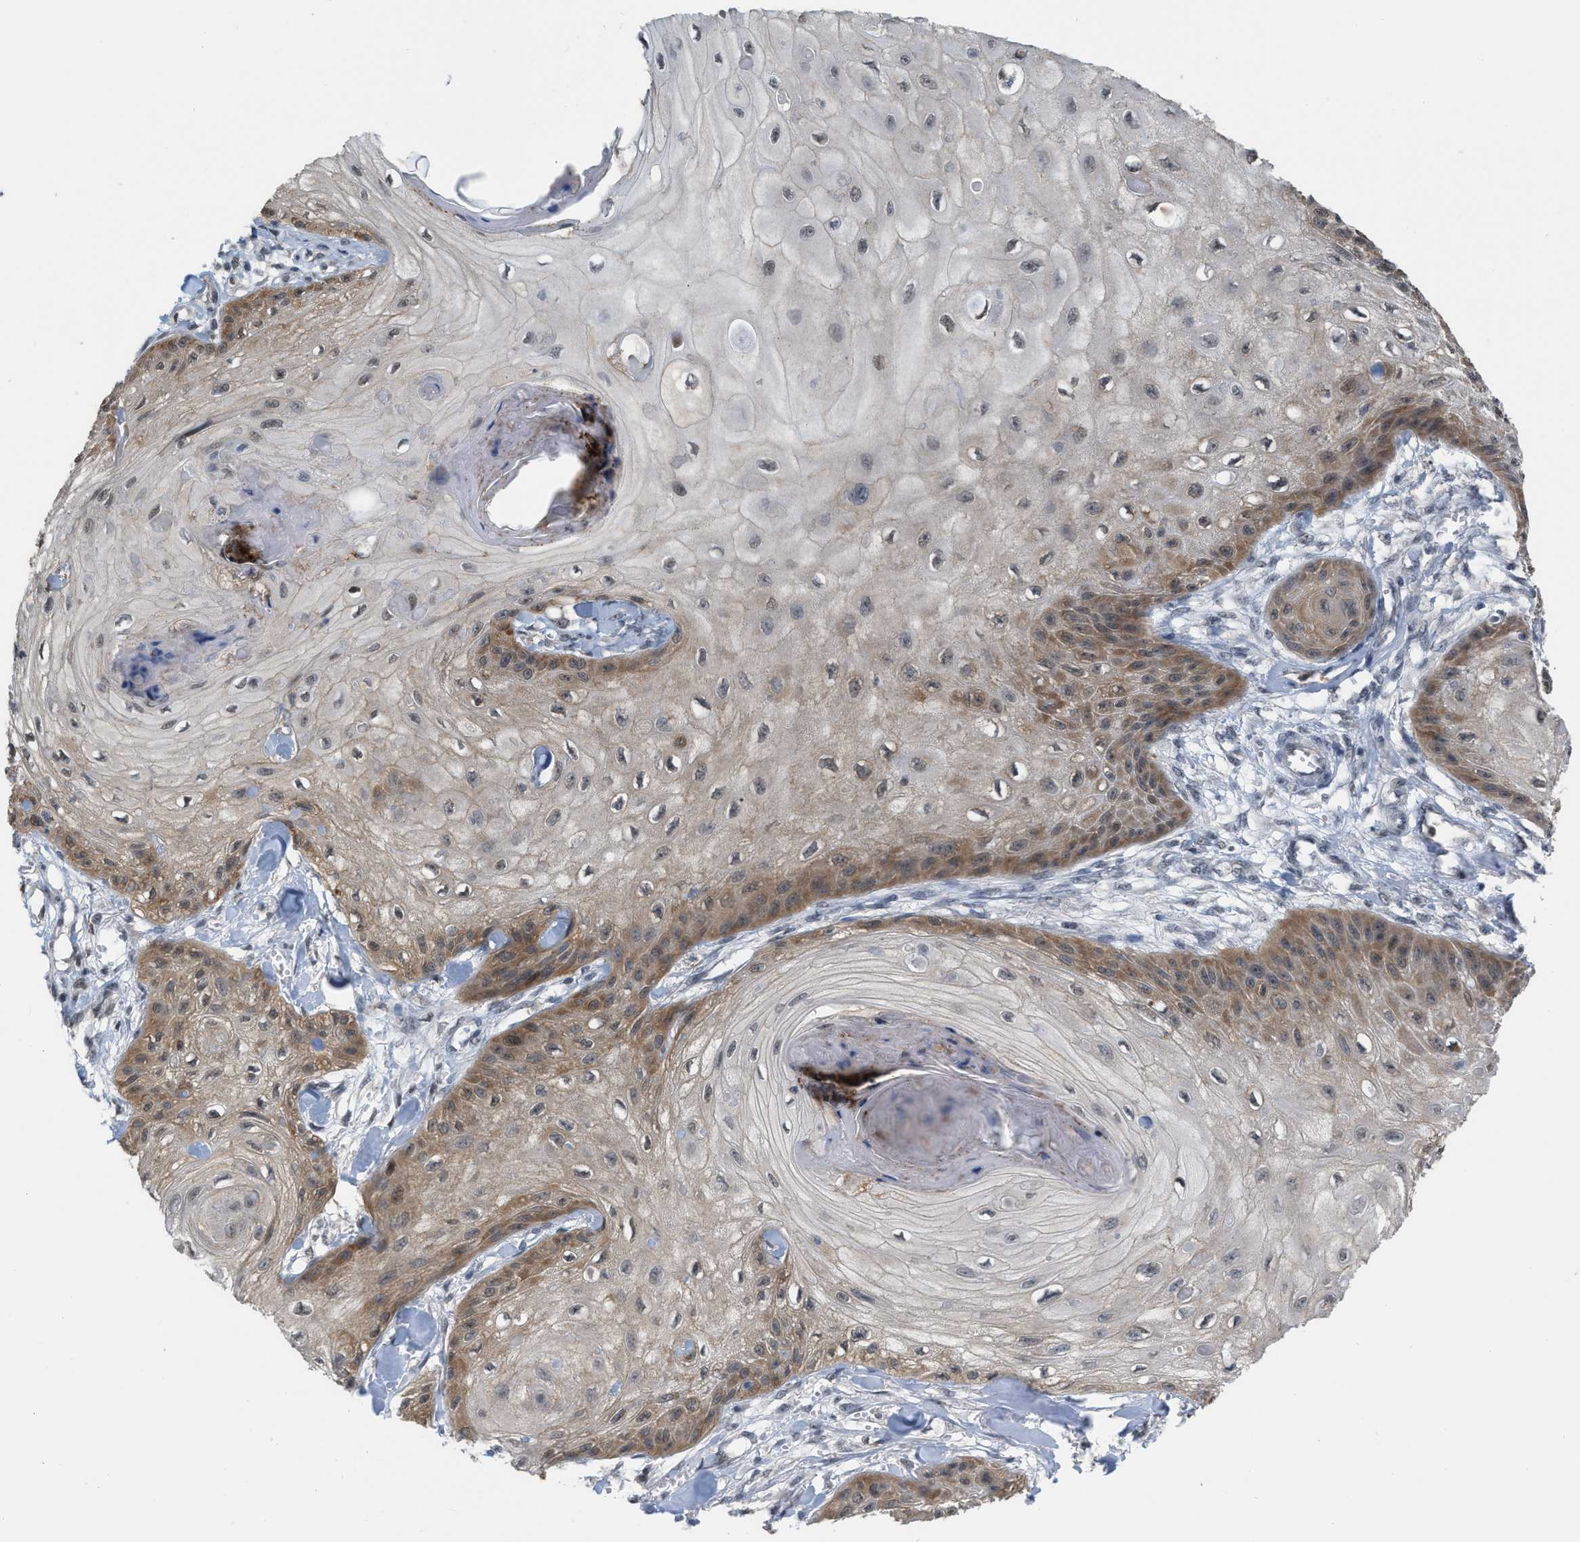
{"staining": {"intensity": "moderate", "quantity": ">75%", "location": "cytoplasmic/membranous"}, "tissue": "skin cancer", "cell_type": "Tumor cells", "image_type": "cancer", "snomed": [{"axis": "morphology", "description": "Squamous cell carcinoma, NOS"}, {"axis": "topography", "description": "Skin"}], "caption": "Immunohistochemical staining of human skin cancer reveals medium levels of moderate cytoplasmic/membranous protein positivity in about >75% of tumor cells.", "gene": "BAIAP2L1", "patient": {"sex": "male", "age": 74}}